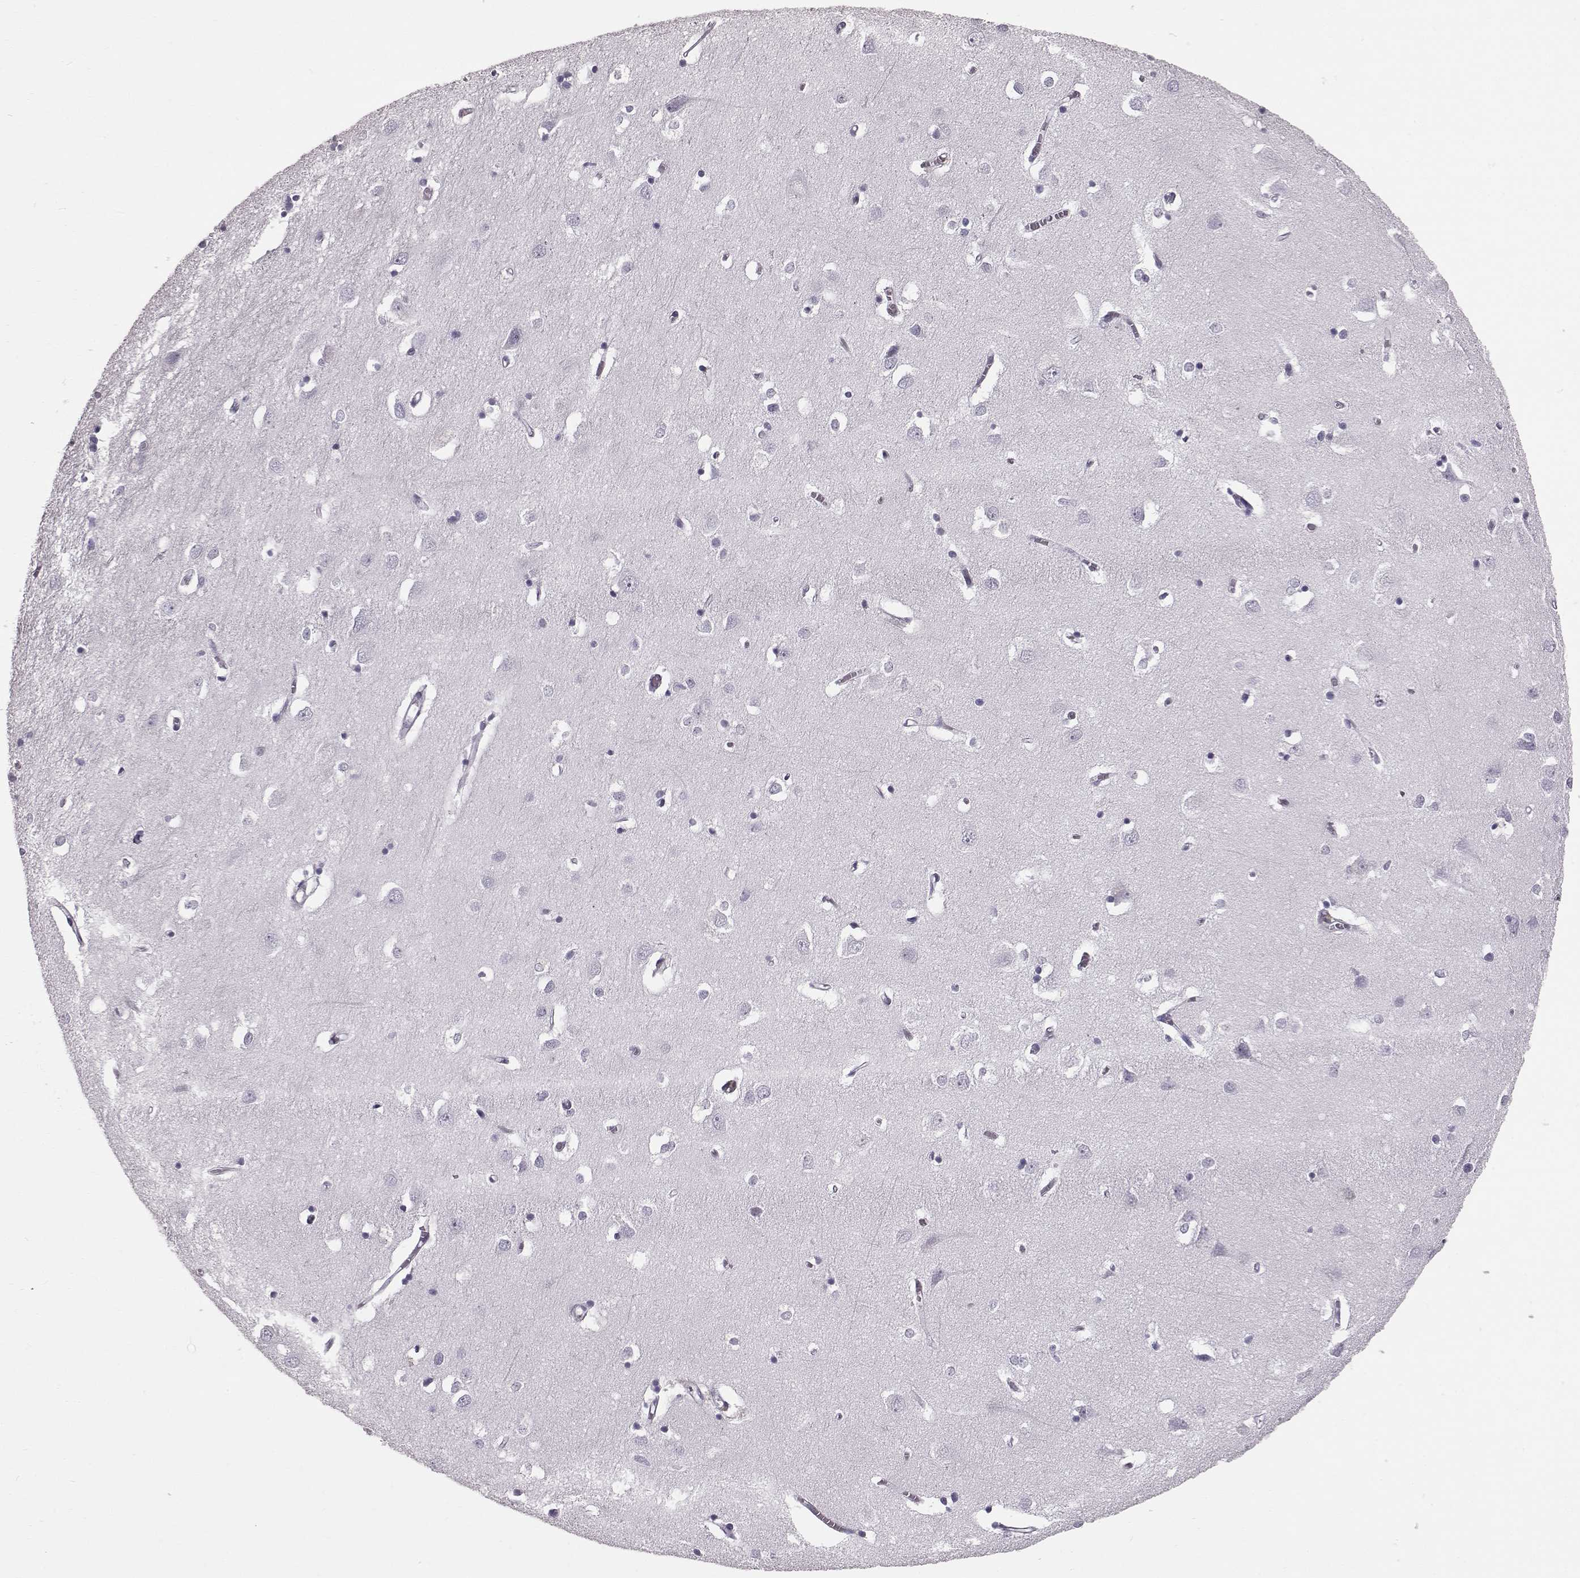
{"staining": {"intensity": "negative", "quantity": "none", "location": "none"}, "tissue": "cerebral cortex", "cell_type": "Endothelial cells", "image_type": "normal", "snomed": [{"axis": "morphology", "description": "Normal tissue, NOS"}, {"axis": "topography", "description": "Cerebral cortex"}], "caption": "Immunohistochemistry (IHC) micrograph of normal human cerebral cortex stained for a protein (brown), which shows no staining in endothelial cells. The staining is performed using DAB (3,3'-diaminobenzidine) brown chromogen with nuclei counter-stained in using hematoxylin.", "gene": "TCHHL1", "patient": {"sex": "male", "age": 70}}